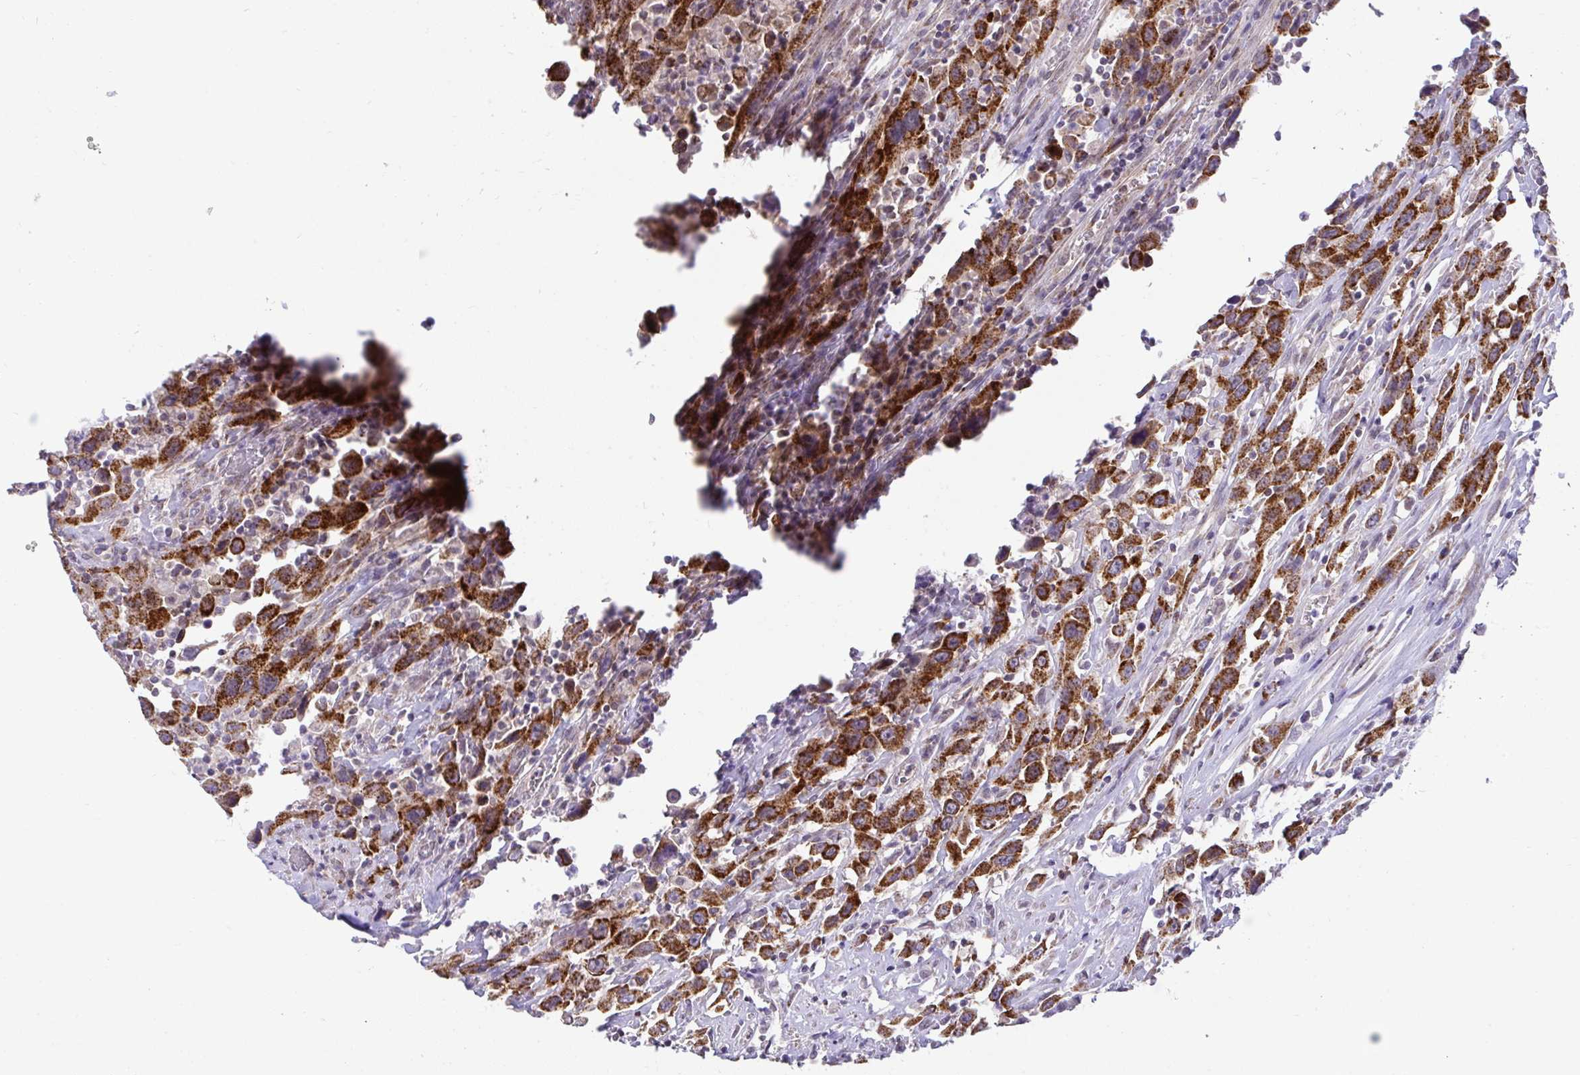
{"staining": {"intensity": "strong", "quantity": ">75%", "location": "cytoplasmic/membranous"}, "tissue": "urothelial cancer", "cell_type": "Tumor cells", "image_type": "cancer", "snomed": [{"axis": "morphology", "description": "Urothelial carcinoma, High grade"}, {"axis": "topography", "description": "Urinary bladder"}], "caption": "The photomicrograph reveals a brown stain indicating the presence of a protein in the cytoplasmic/membranous of tumor cells in high-grade urothelial carcinoma.", "gene": "PYCR2", "patient": {"sex": "male", "age": 61}}